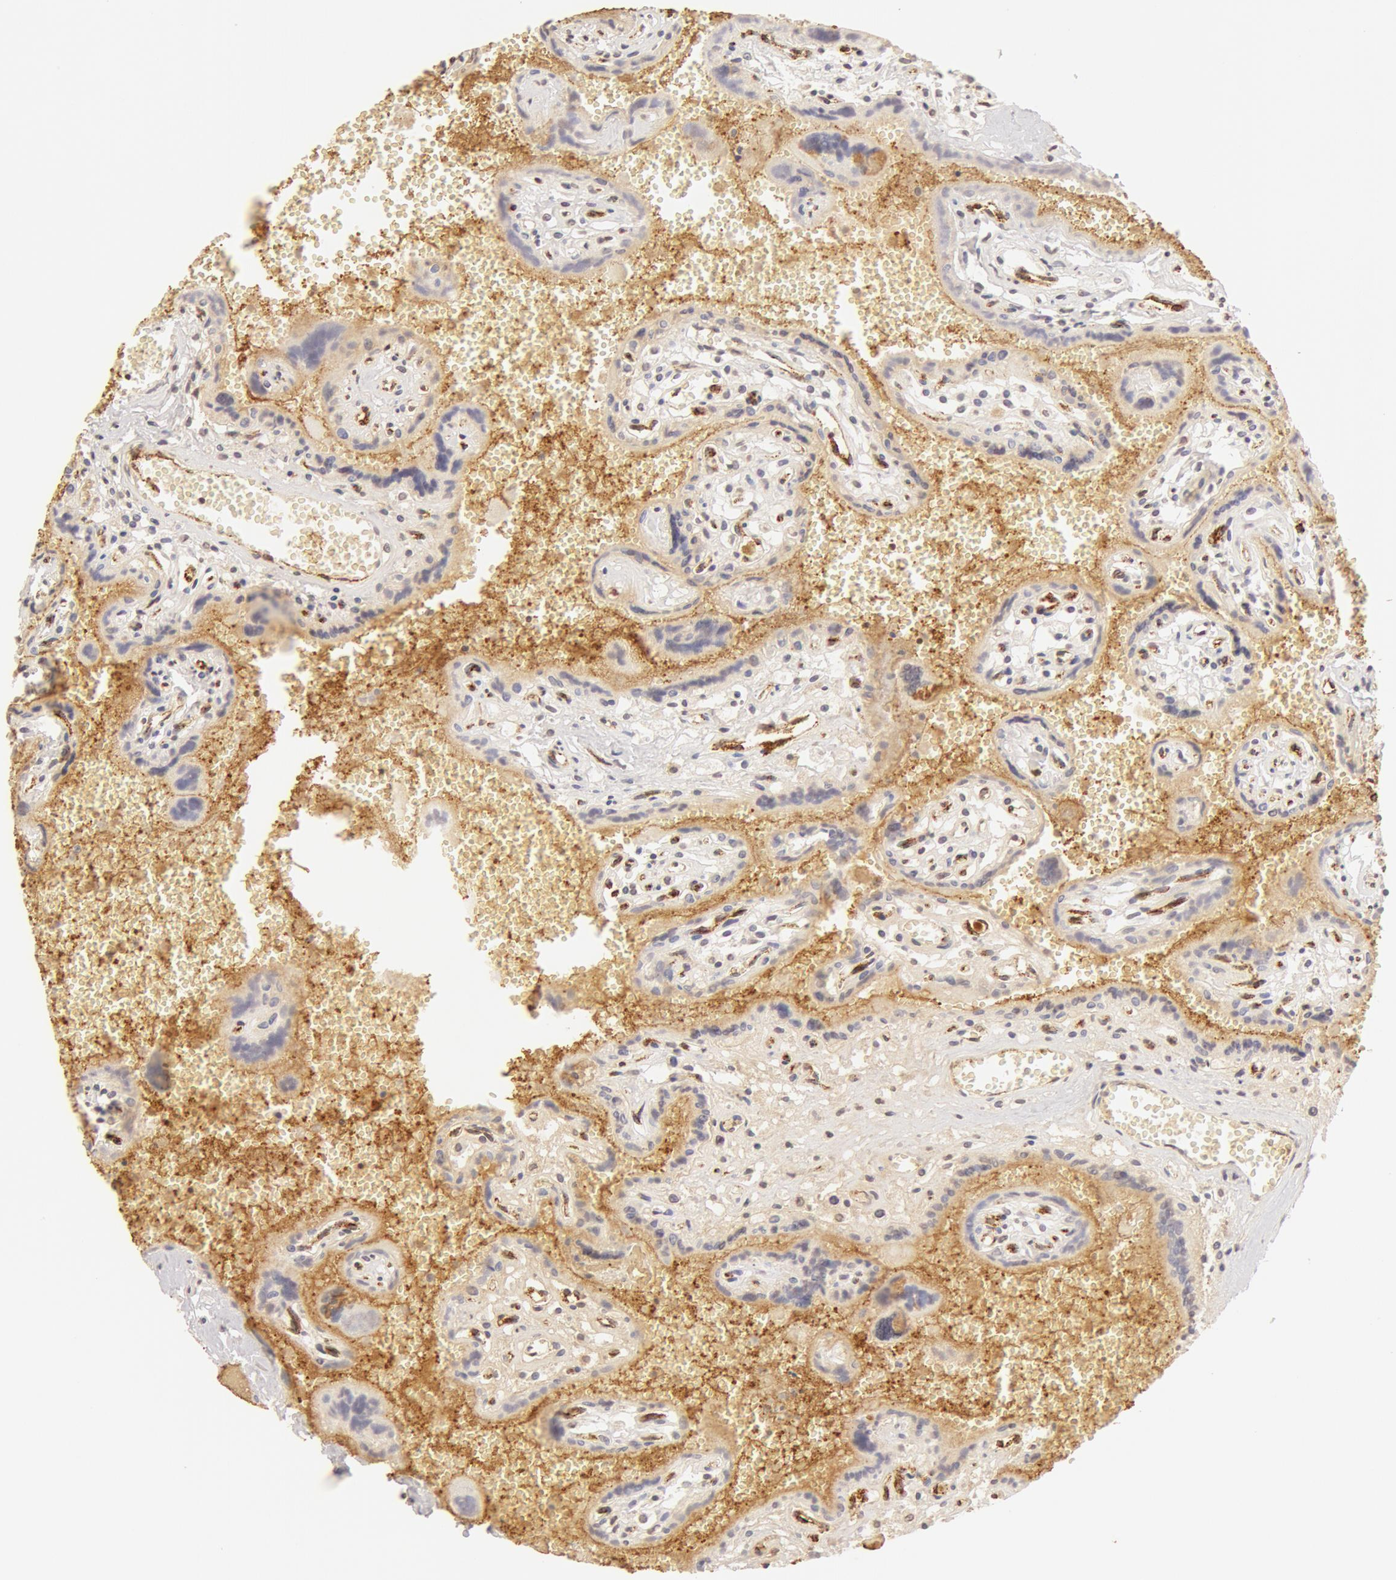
{"staining": {"intensity": "weak", "quantity": "<25%", "location": "cytoplasmic/membranous"}, "tissue": "placenta", "cell_type": "Decidual cells", "image_type": "normal", "snomed": [{"axis": "morphology", "description": "Normal tissue, NOS"}, {"axis": "topography", "description": "Placenta"}], "caption": "The image shows no significant staining in decidual cells of placenta.", "gene": "VWF", "patient": {"sex": "female", "age": 40}}